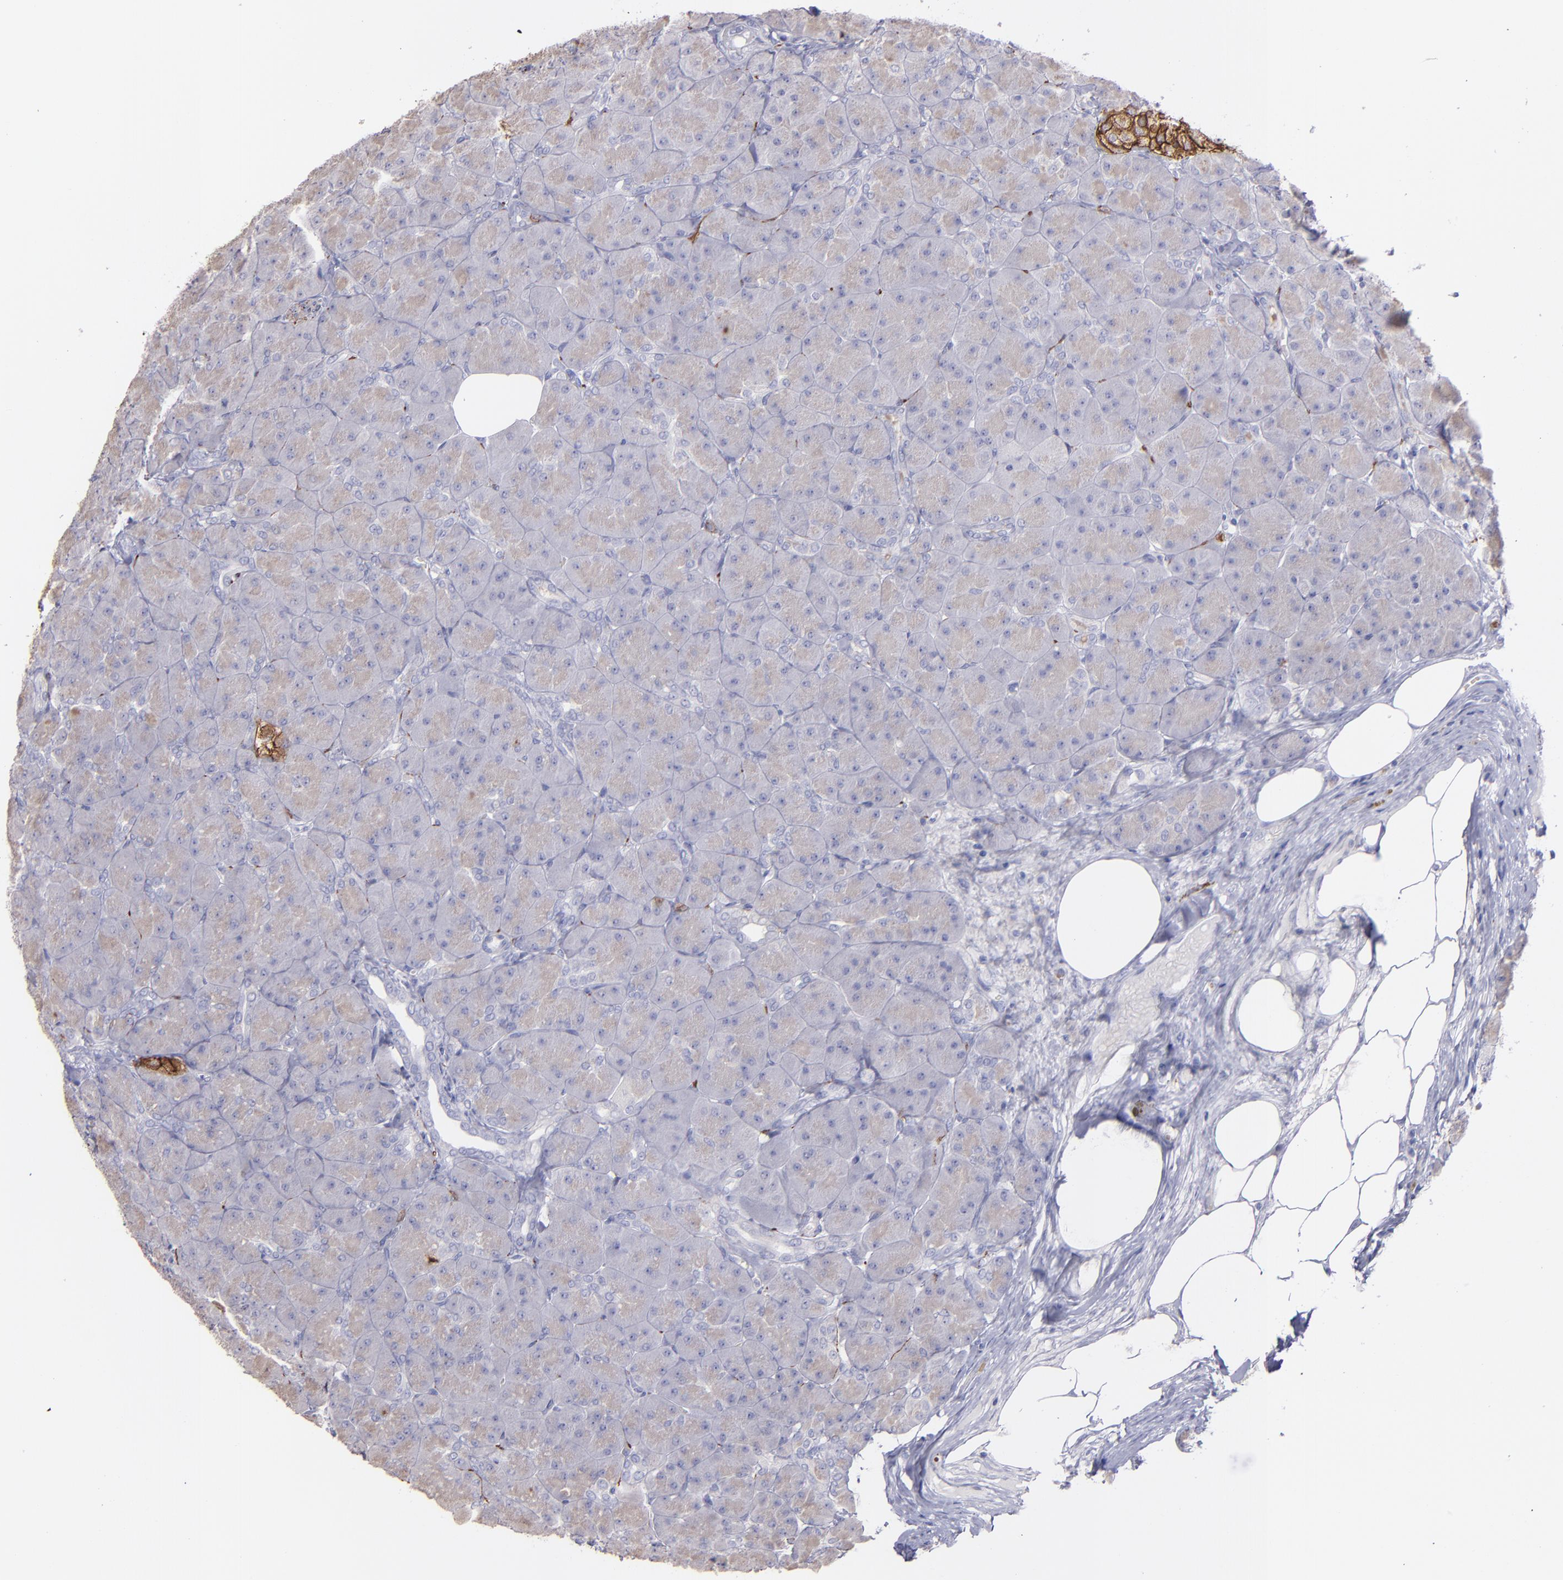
{"staining": {"intensity": "negative", "quantity": "none", "location": "none"}, "tissue": "pancreas", "cell_type": "Exocrine glandular cells", "image_type": "normal", "snomed": [{"axis": "morphology", "description": "Normal tissue, NOS"}, {"axis": "topography", "description": "Pancreas"}], "caption": "An IHC micrograph of benign pancreas is shown. There is no staining in exocrine glandular cells of pancreas.", "gene": "SNAP25", "patient": {"sex": "male", "age": 66}}